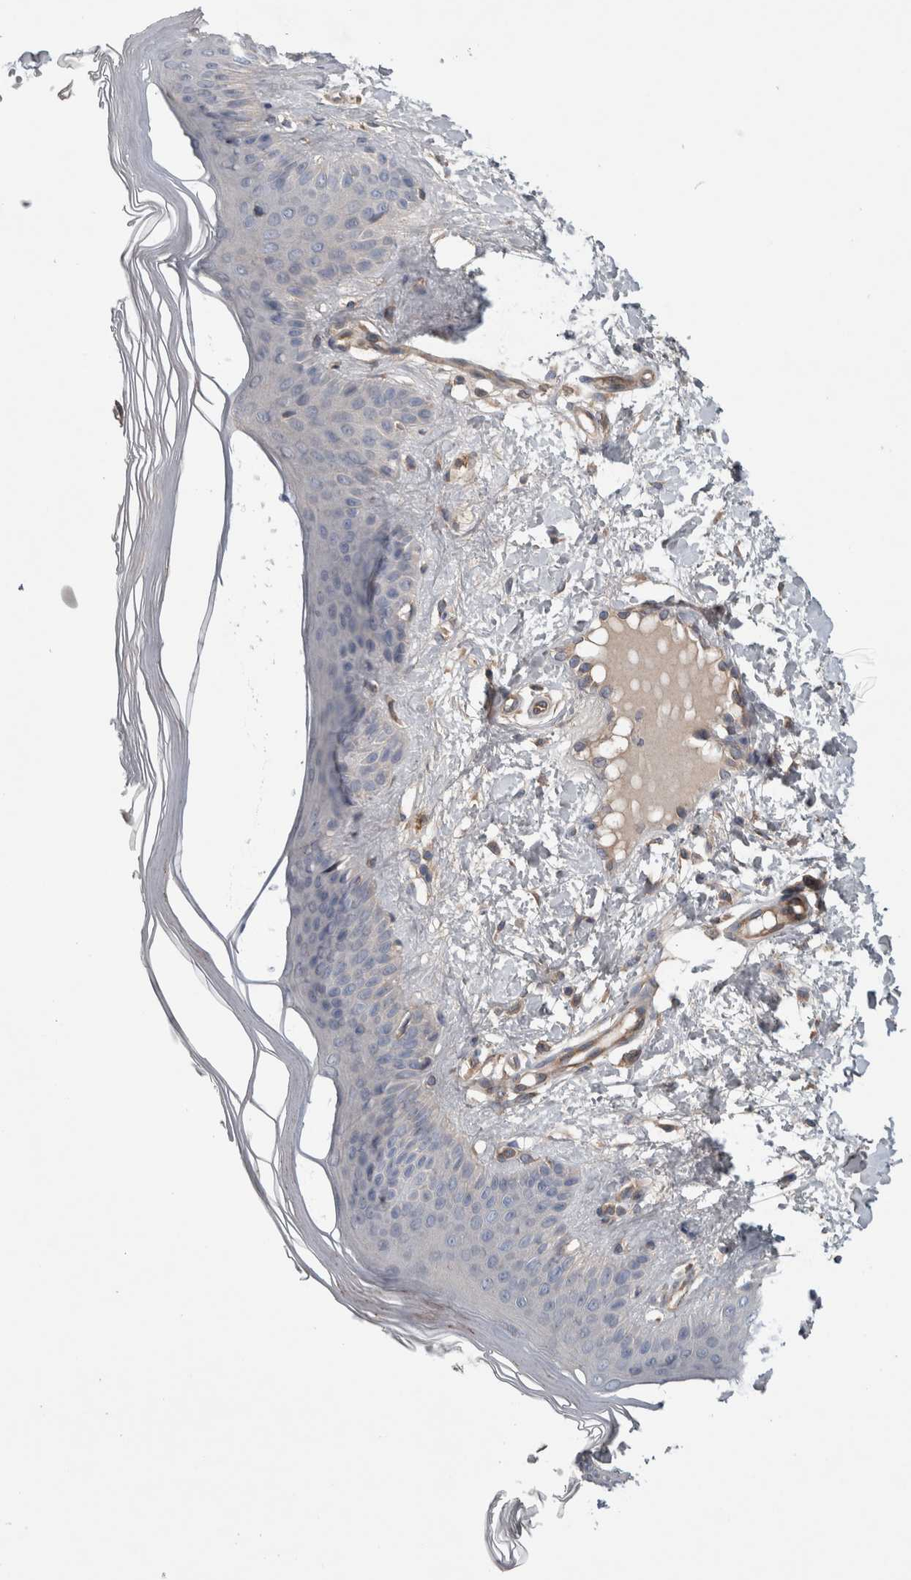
{"staining": {"intensity": "moderate", "quantity": ">75%", "location": "cytoplasmic/membranous"}, "tissue": "skin", "cell_type": "Fibroblasts", "image_type": "normal", "snomed": [{"axis": "morphology", "description": "Normal tissue, NOS"}, {"axis": "morphology", "description": "Malignant melanoma, Metastatic site"}, {"axis": "topography", "description": "Skin"}], "caption": "High-power microscopy captured an immunohistochemistry (IHC) photomicrograph of unremarkable skin, revealing moderate cytoplasmic/membranous staining in approximately >75% of fibroblasts. (brown staining indicates protein expression, while blue staining denotes nuclei).", "gene": "TARBP1", "patient": {"sex": "male", "age": 41}}